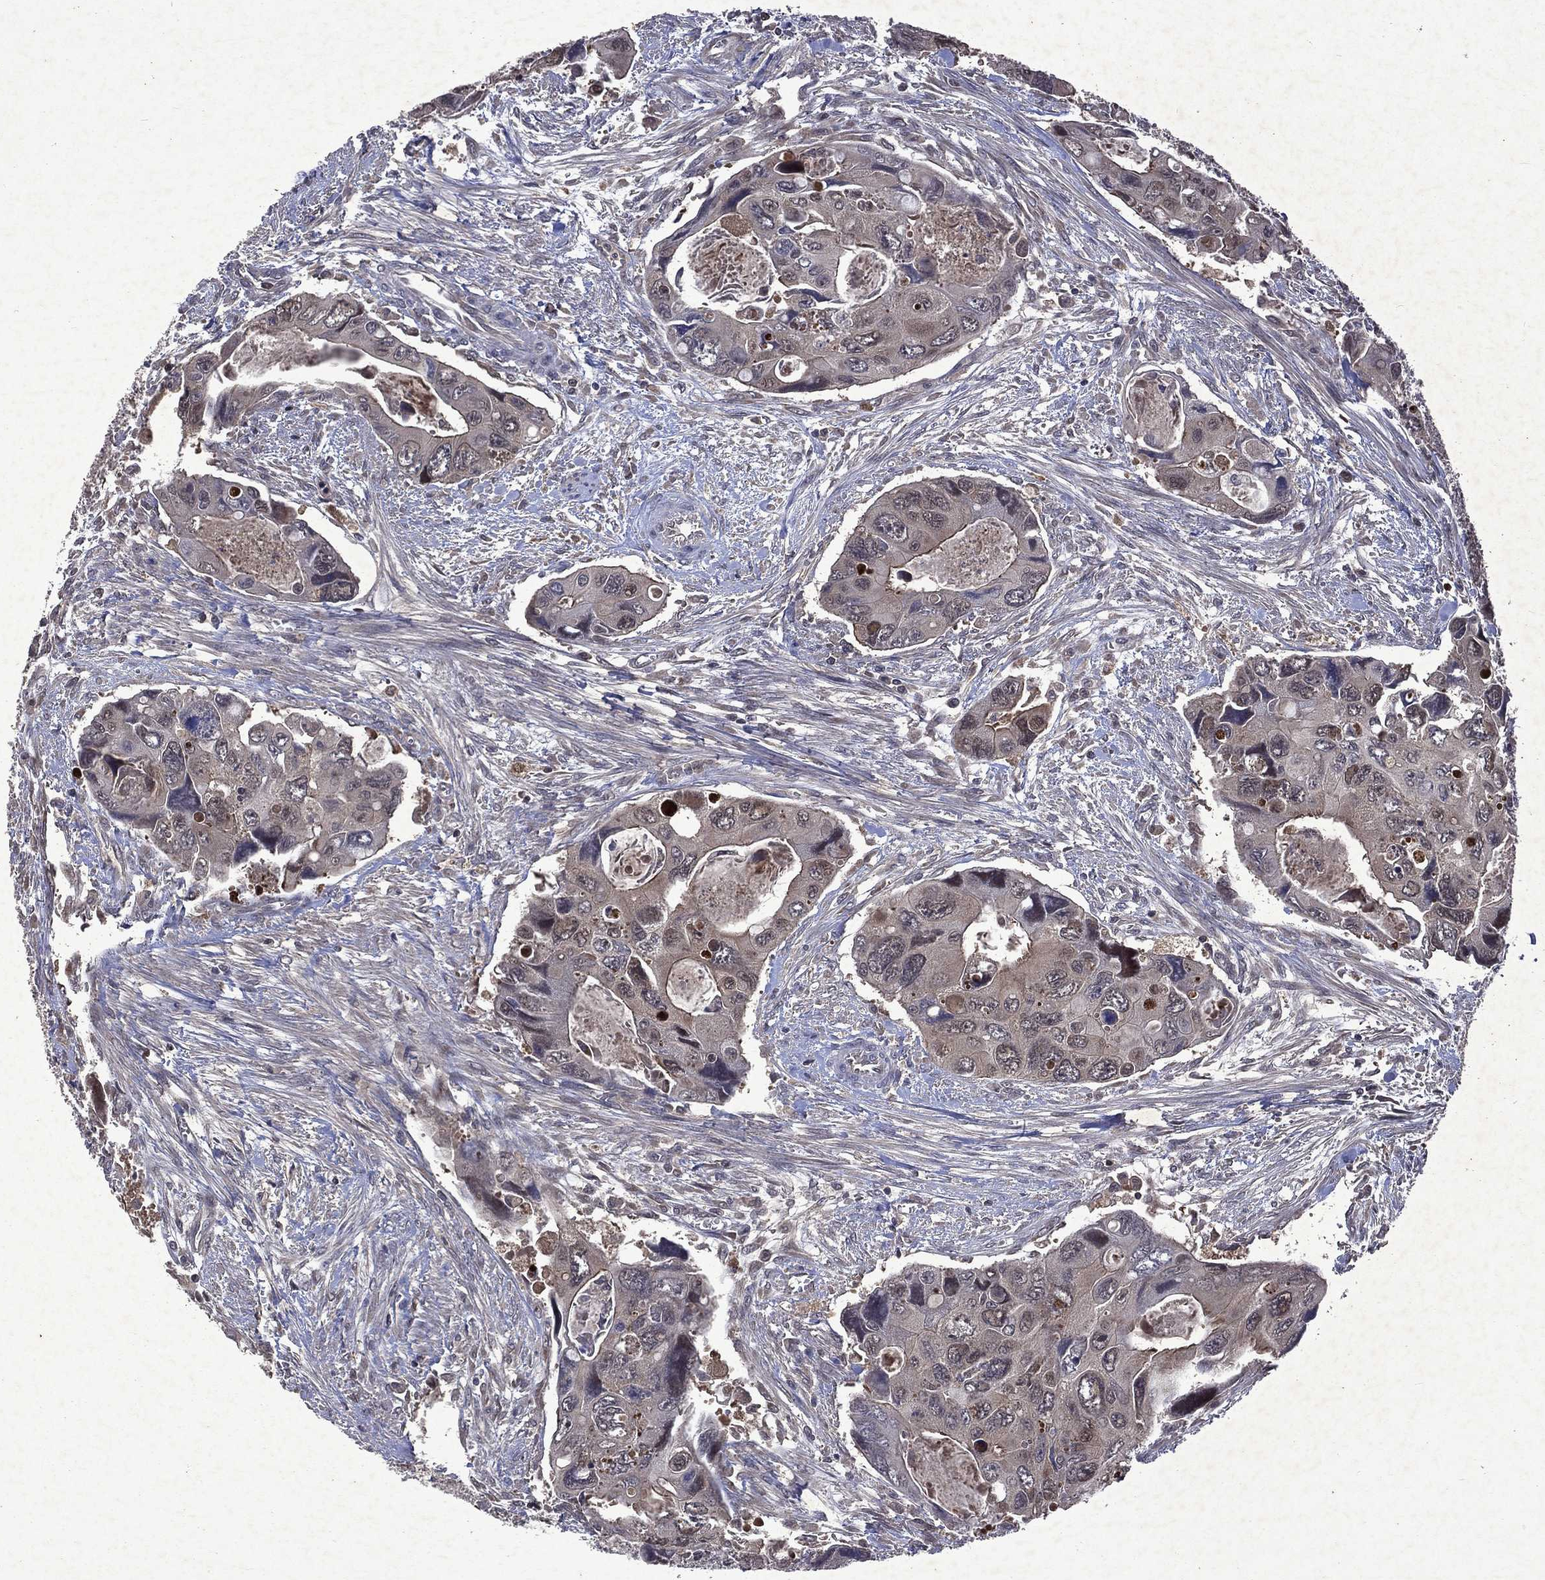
{"staining": {"intensity": "negative", "quantity": "none", "location": "none"}, "tissue": "colorectal cancer", "cell_type": "Tumor cells", "image_type": "cancer", "snomed": [{"axis": "morphology", "description": "Adenocarcinoma, NOS"}, {"axis": "topography", "description": "Rectum"}], "caption": "A histopathology image of human colorectal adenocarcinoma is negative for staining in tumor cells.", "gene": "MTAP", "patient": {"sex": "male", "age": 62}}